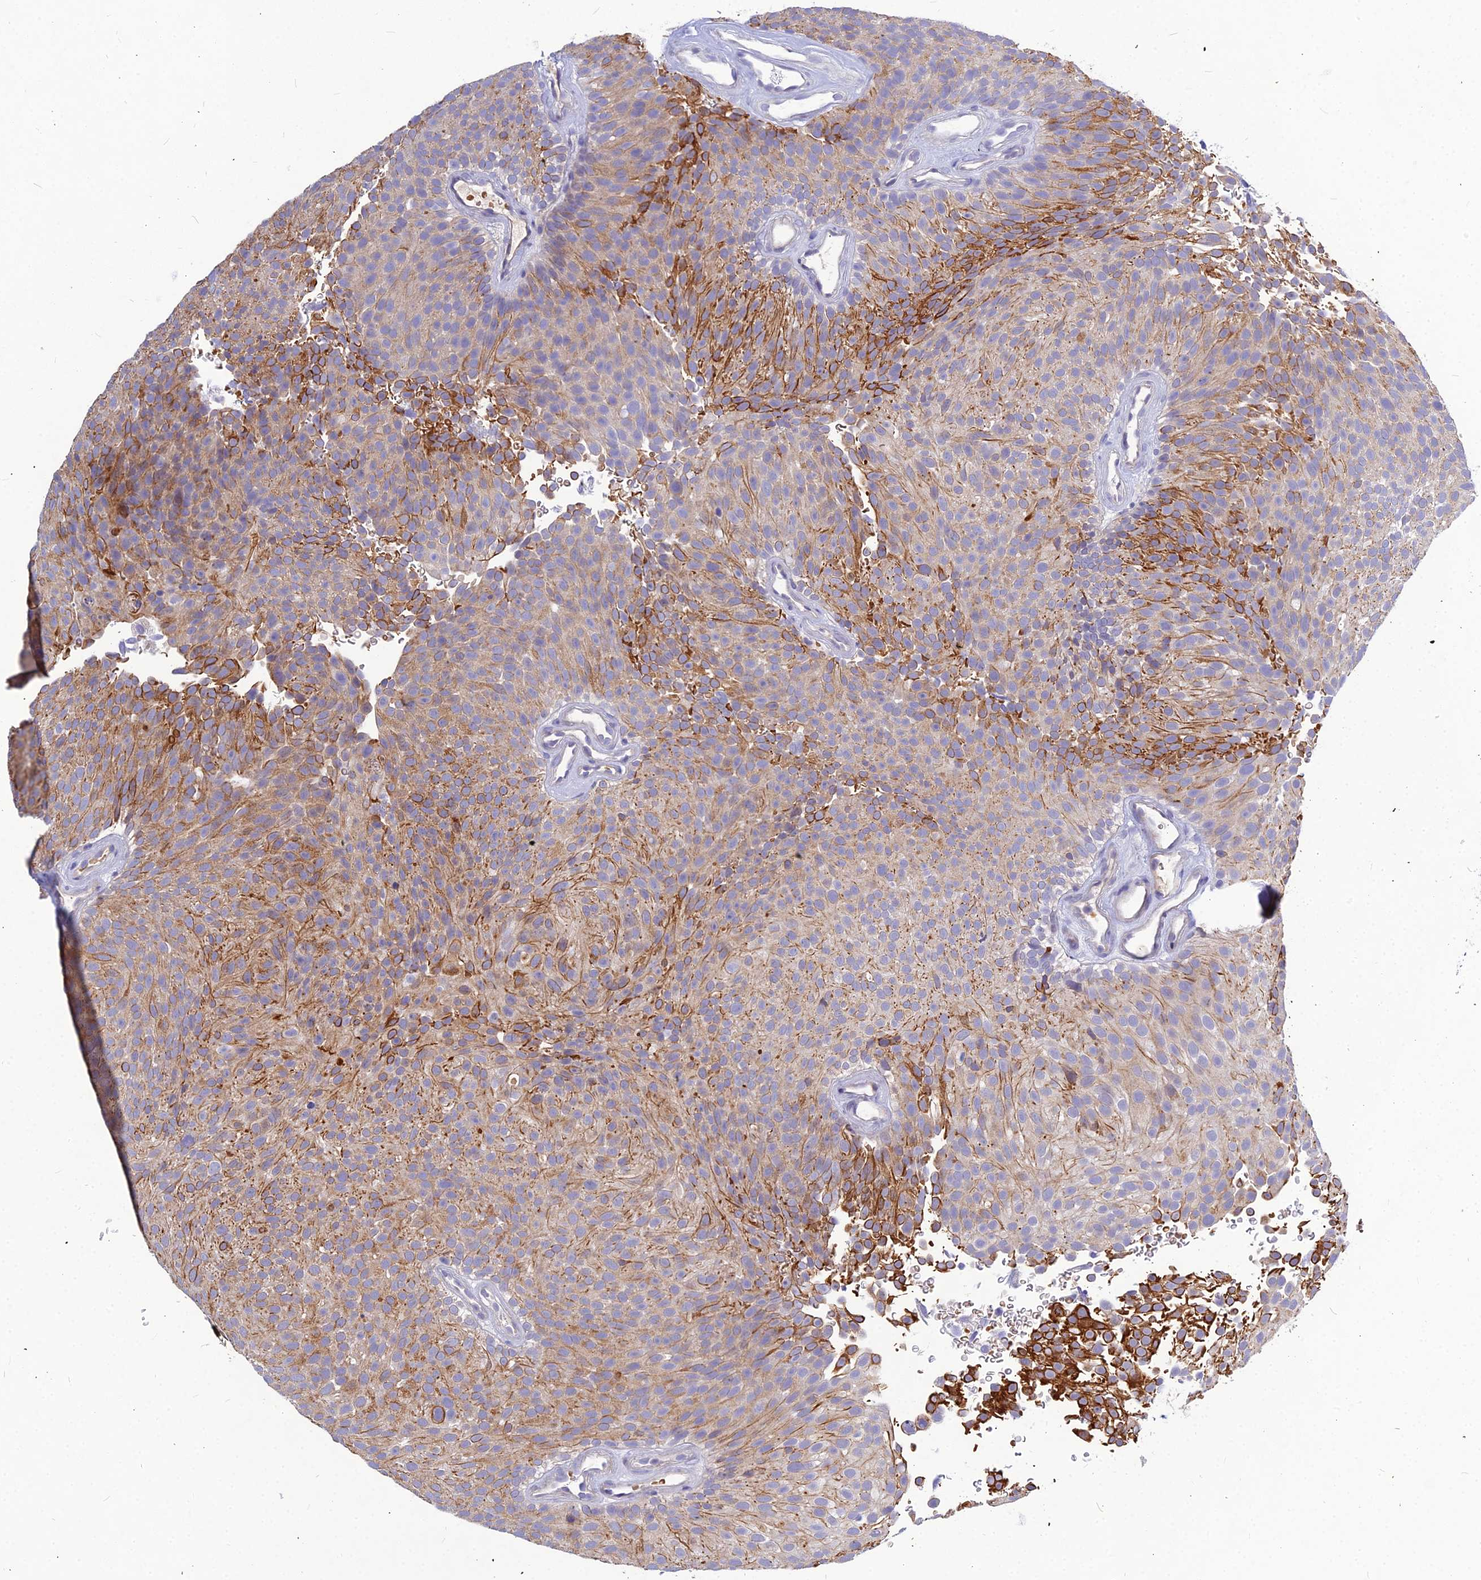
{"staining": {"intensity": "strong", "quantity": "25%-75%", "location": "cytoplasmic/membranous"}, "tissue": "urothelial cancer", "cell_type": "Tumor cells", "image_type": "cancer", "snomed": [{"axis": "morphology", "description": "Urothelial carcinoma, Low grade"}, {"axis": "topography", "description": "Urinary bladder"}], "caption": "A brown stain highlights strong cytoplasmic/membranous positivity of a protein in urothelial carcinoma (low-grade) tumor cells.", "gene": "DMRTA1", "patient": {"sex": "male", "age": 78}}